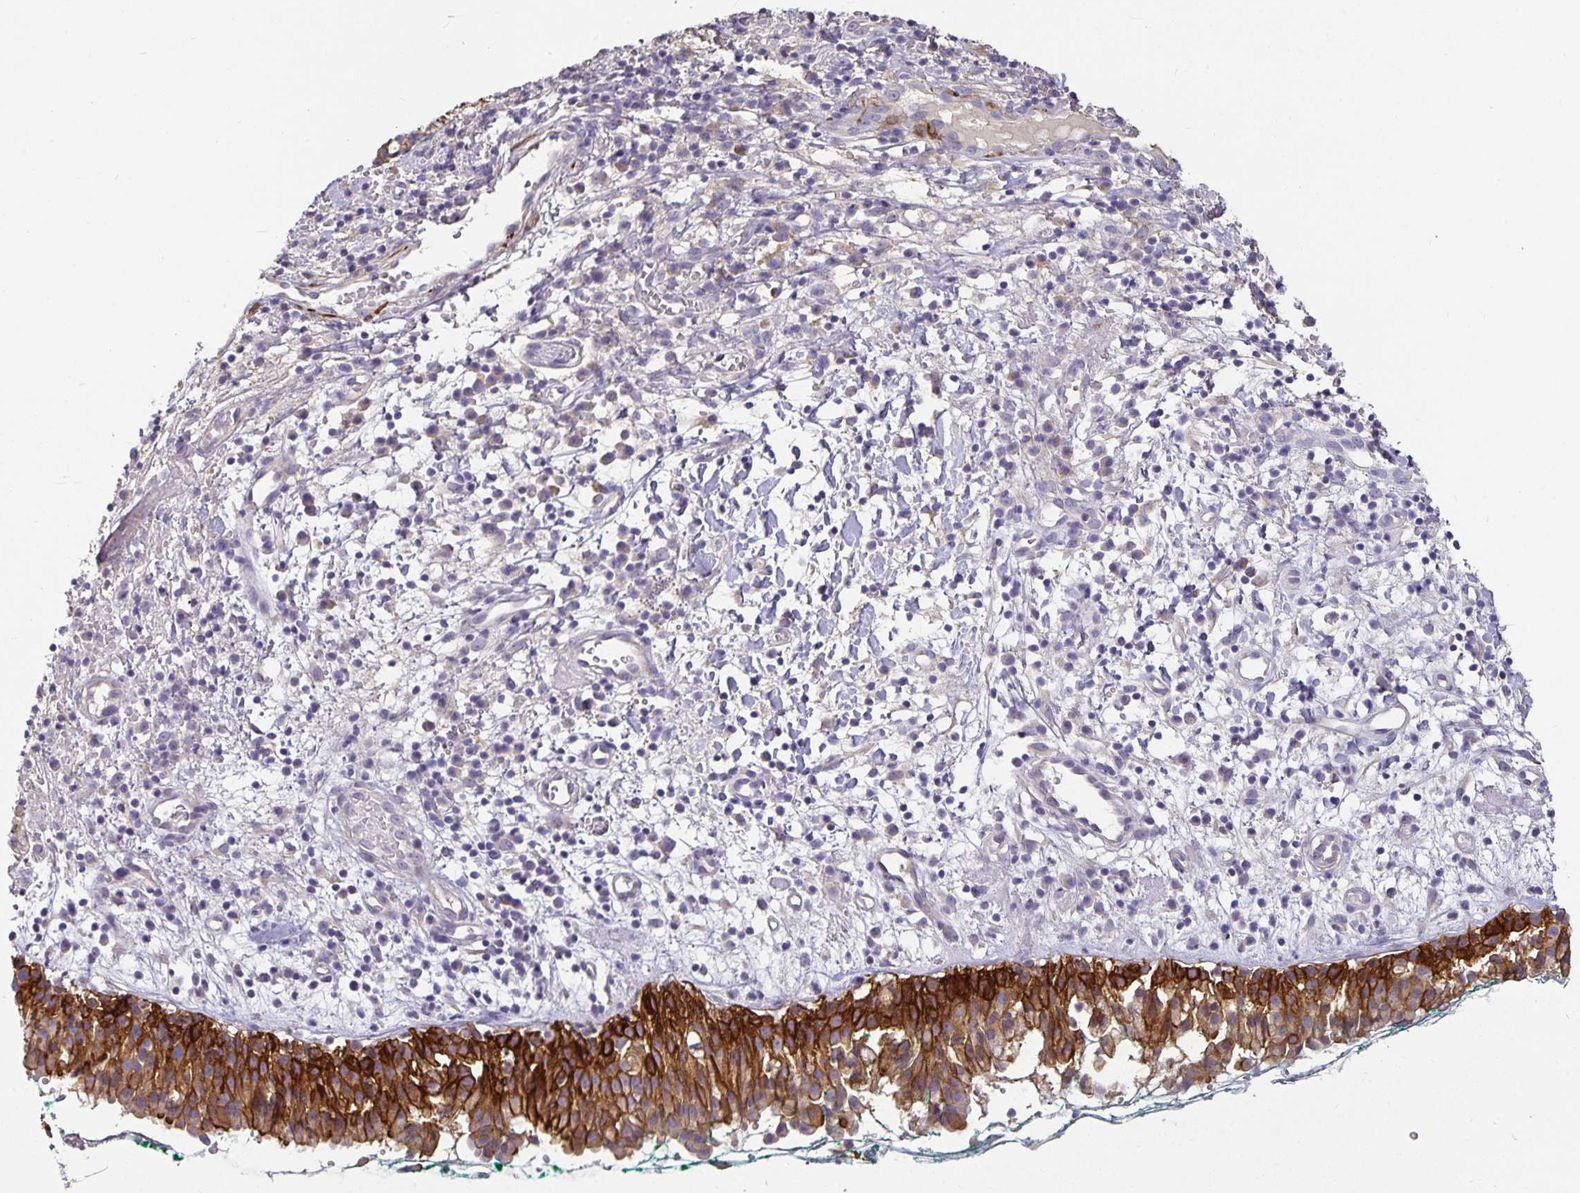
{"staining": {"intensity": "strong", "quantity": "25%-75%", "location": "cytoplasmic/membranous"}, "tissue": "nasopharynx", "cell_type": "Respiratory epithelial cells", "image_type": "normal", "snomed": [{"axis": "morphology", "description": "Normal tissue, NOS"}, {"axis": "morphology", "description": "Basal cell carcinoma"}, {"axis": "topography", "description": "Cartilage tissue"}, {"axis": "topography", "description": "Nasopharynx"}, {"axis": "topography", "description": "Oral tissue"}], "caption": "A brown stain highlights strong cytoplasmic/membranous expression of a protein in respiratory epithelial cells of unremarkable human nasopharynx.", "gene": "CA12", "patient": {"sex": "female", "age": 77}}